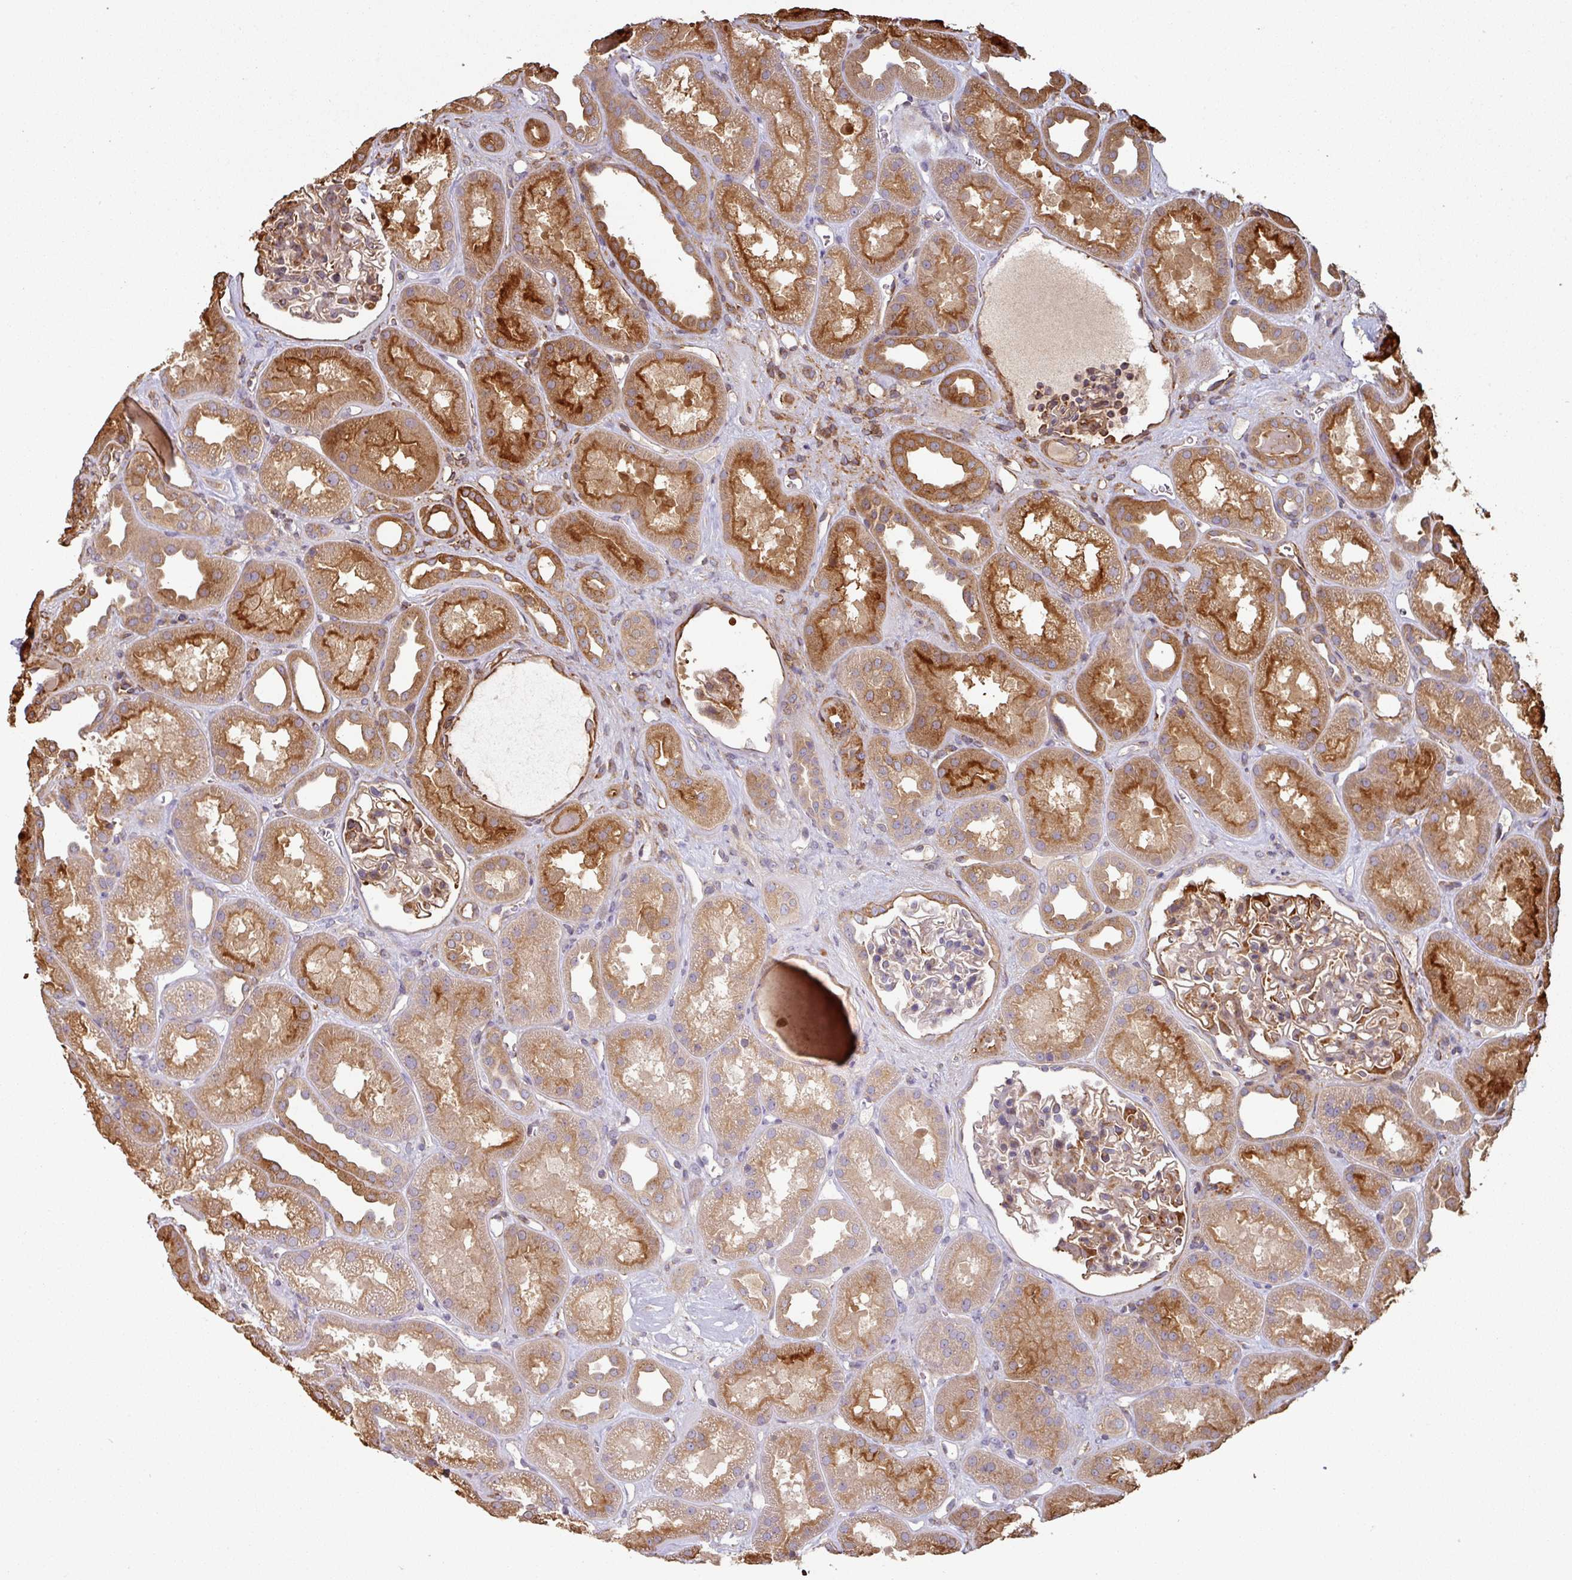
{"staining": {"intensity": "moderate", "quantity": "25%-75%", "location": "cytoplasmic/membranous"}, "tissue": "kidney", "cell_type": "Cells in glomeruli", "image_type": "normal", "snomed": [{"axis": "morphology", "description": "Normal tissue, NOS"}, {"axis": "topography", "description": "Kidney"}], "caption": "The image reveals staining of benign kidney, revealing moderate cytoplasmic/membranous protein positivity (brown color) within cells in glomeruli. Nuclei are stained in blue.", "gene": "SIK1", "patient": {"sex": "male", "age": 61}}